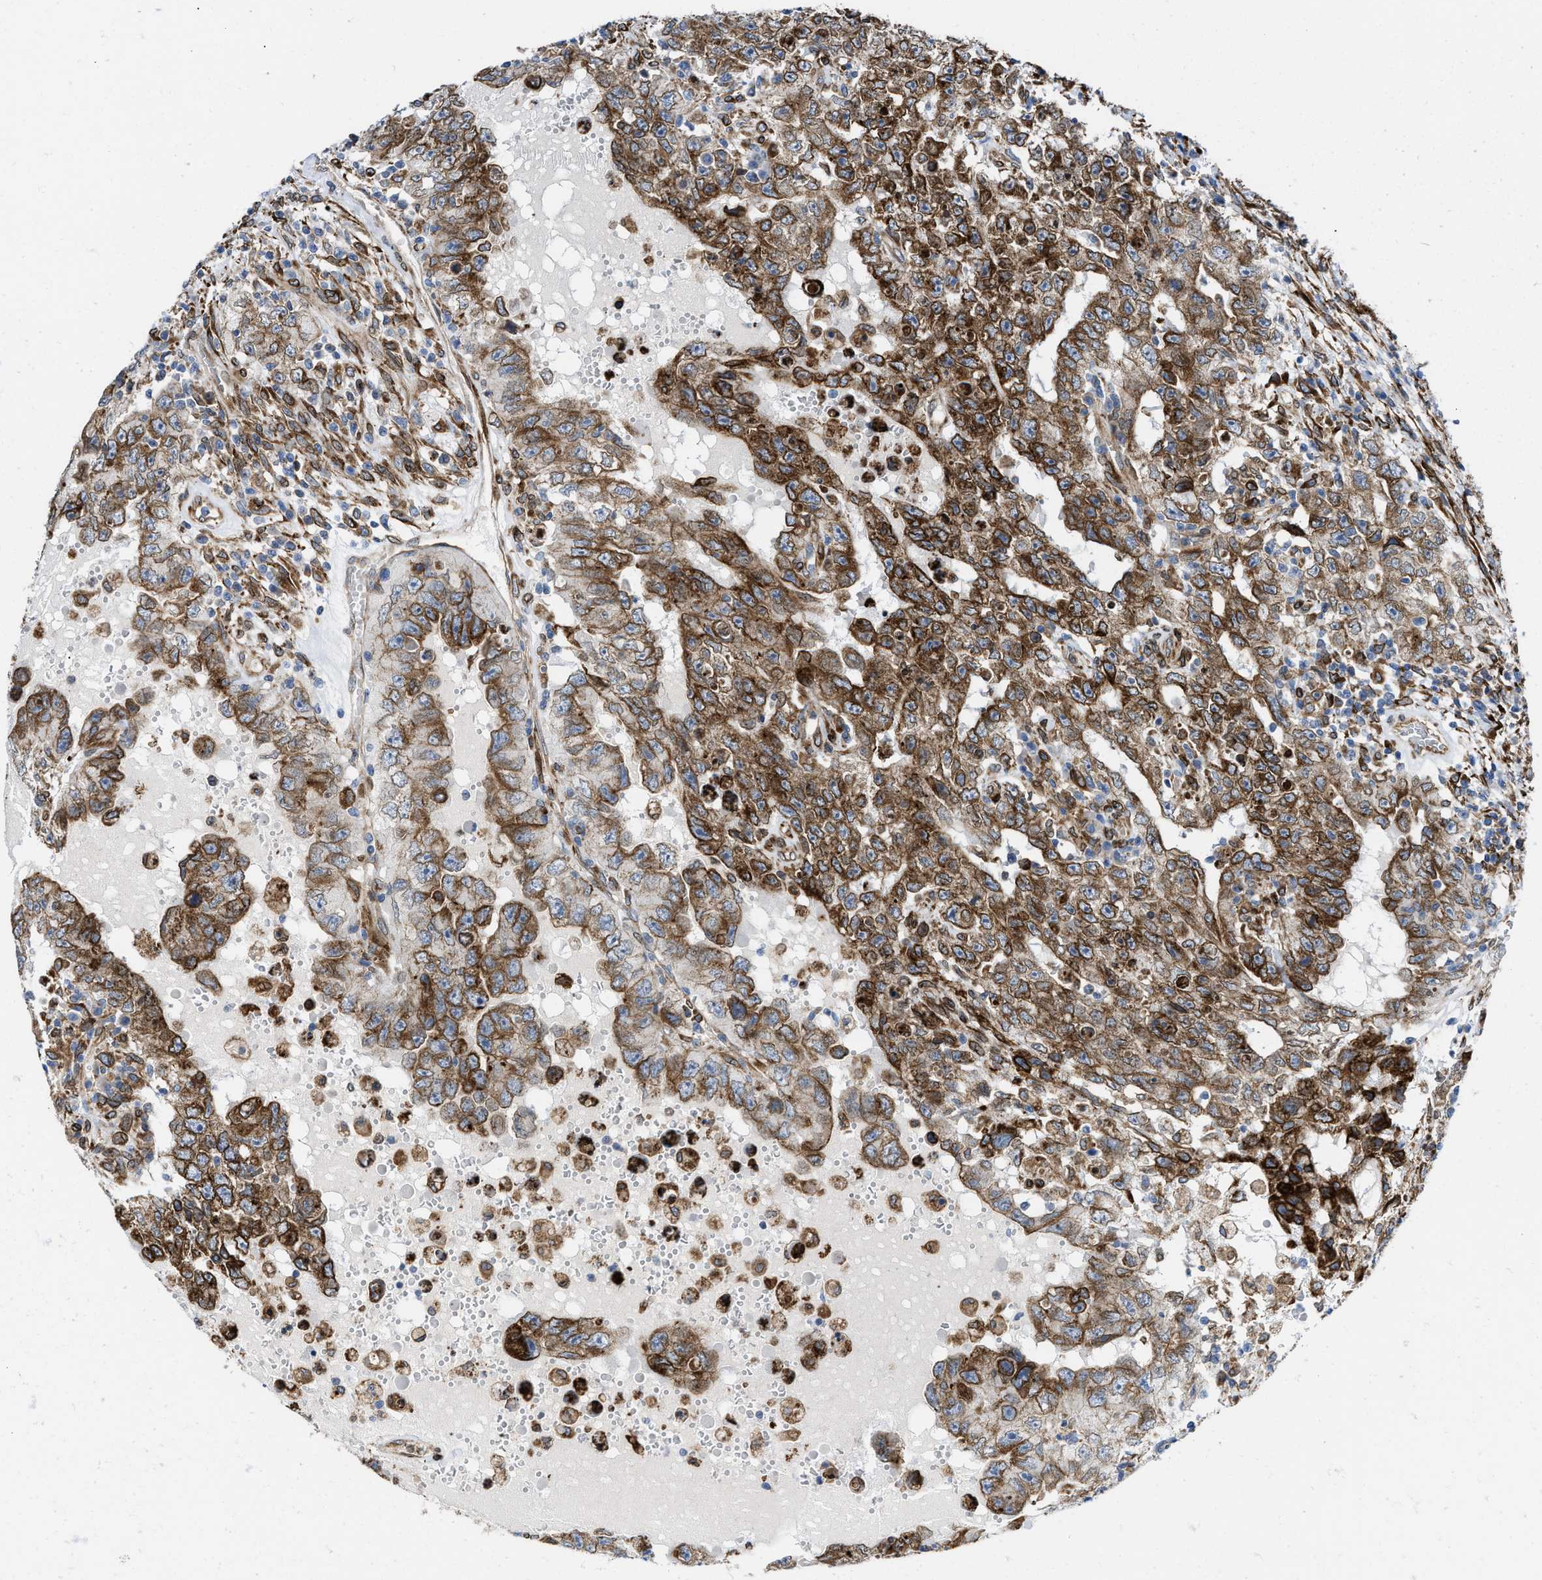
{"staining": {"intensity": "strong", "quantity": ">75%", "location": "cytoplasmic/membranous"}, "tissue": "testis cancer", "cell_type": "Tumor cells", "image_type": "cancer", "snomed": [{"axis": "morphology", "description": "Carcinoma, Embryonal, NOS"}, {"axis": "topography", "description": "Testis"}], "caption": "A high-resolution image shows immunohistochemistry (IHC) staining of embryonal carcinoma (testis), which shows strong cytoplasmic/membranous staining in approximately >75% of tumor cells.", "gene": "ERLIN2", "patient": {"sex": "male", "age": 26}}